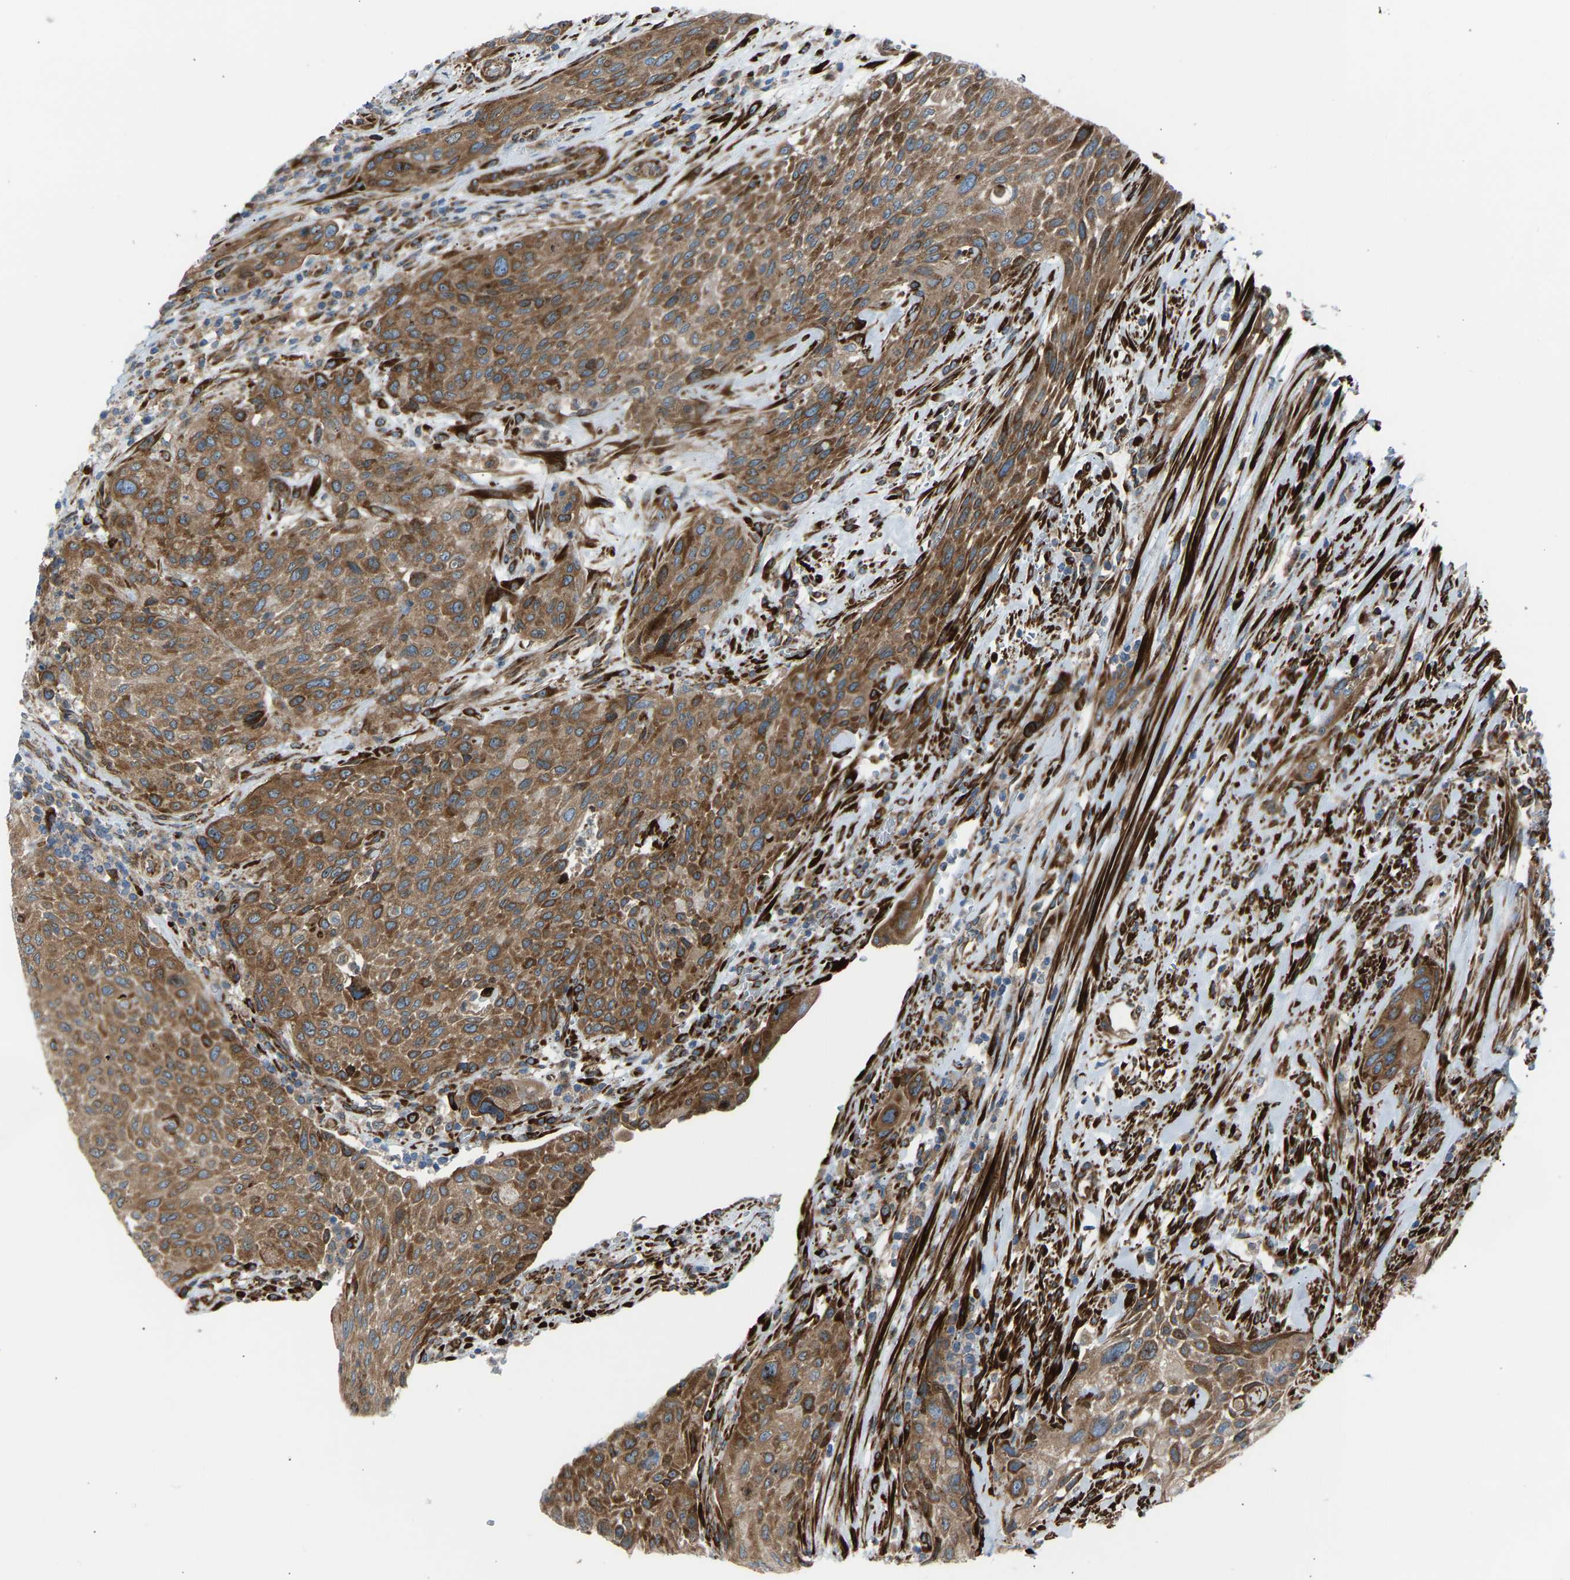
{"staining": {"intensity": "moderate", "quantity": ">75%", "location": "cytoplasmic/membranous"}, "tissue": "urothelial cancer", "cell_type": "Tumor cells", "image_type": "cancer", "snomed": [{"axis": "morphology", "description": "Urothelial carcinoma, Low grade"}, {"axis": "morphology", "description": "Urothelial carcinoma, High grade"}, {"axis": "topography", "description": "Urinary bladder"}], "caption": "Protein expression analysis of low-grade urothelial carcinoma displays moderate cytoplasmic/membranous positivity in approximately >75% of tumor cells.", "gene": "VPS41", "patient": {"sex": "male", "age": 35}}